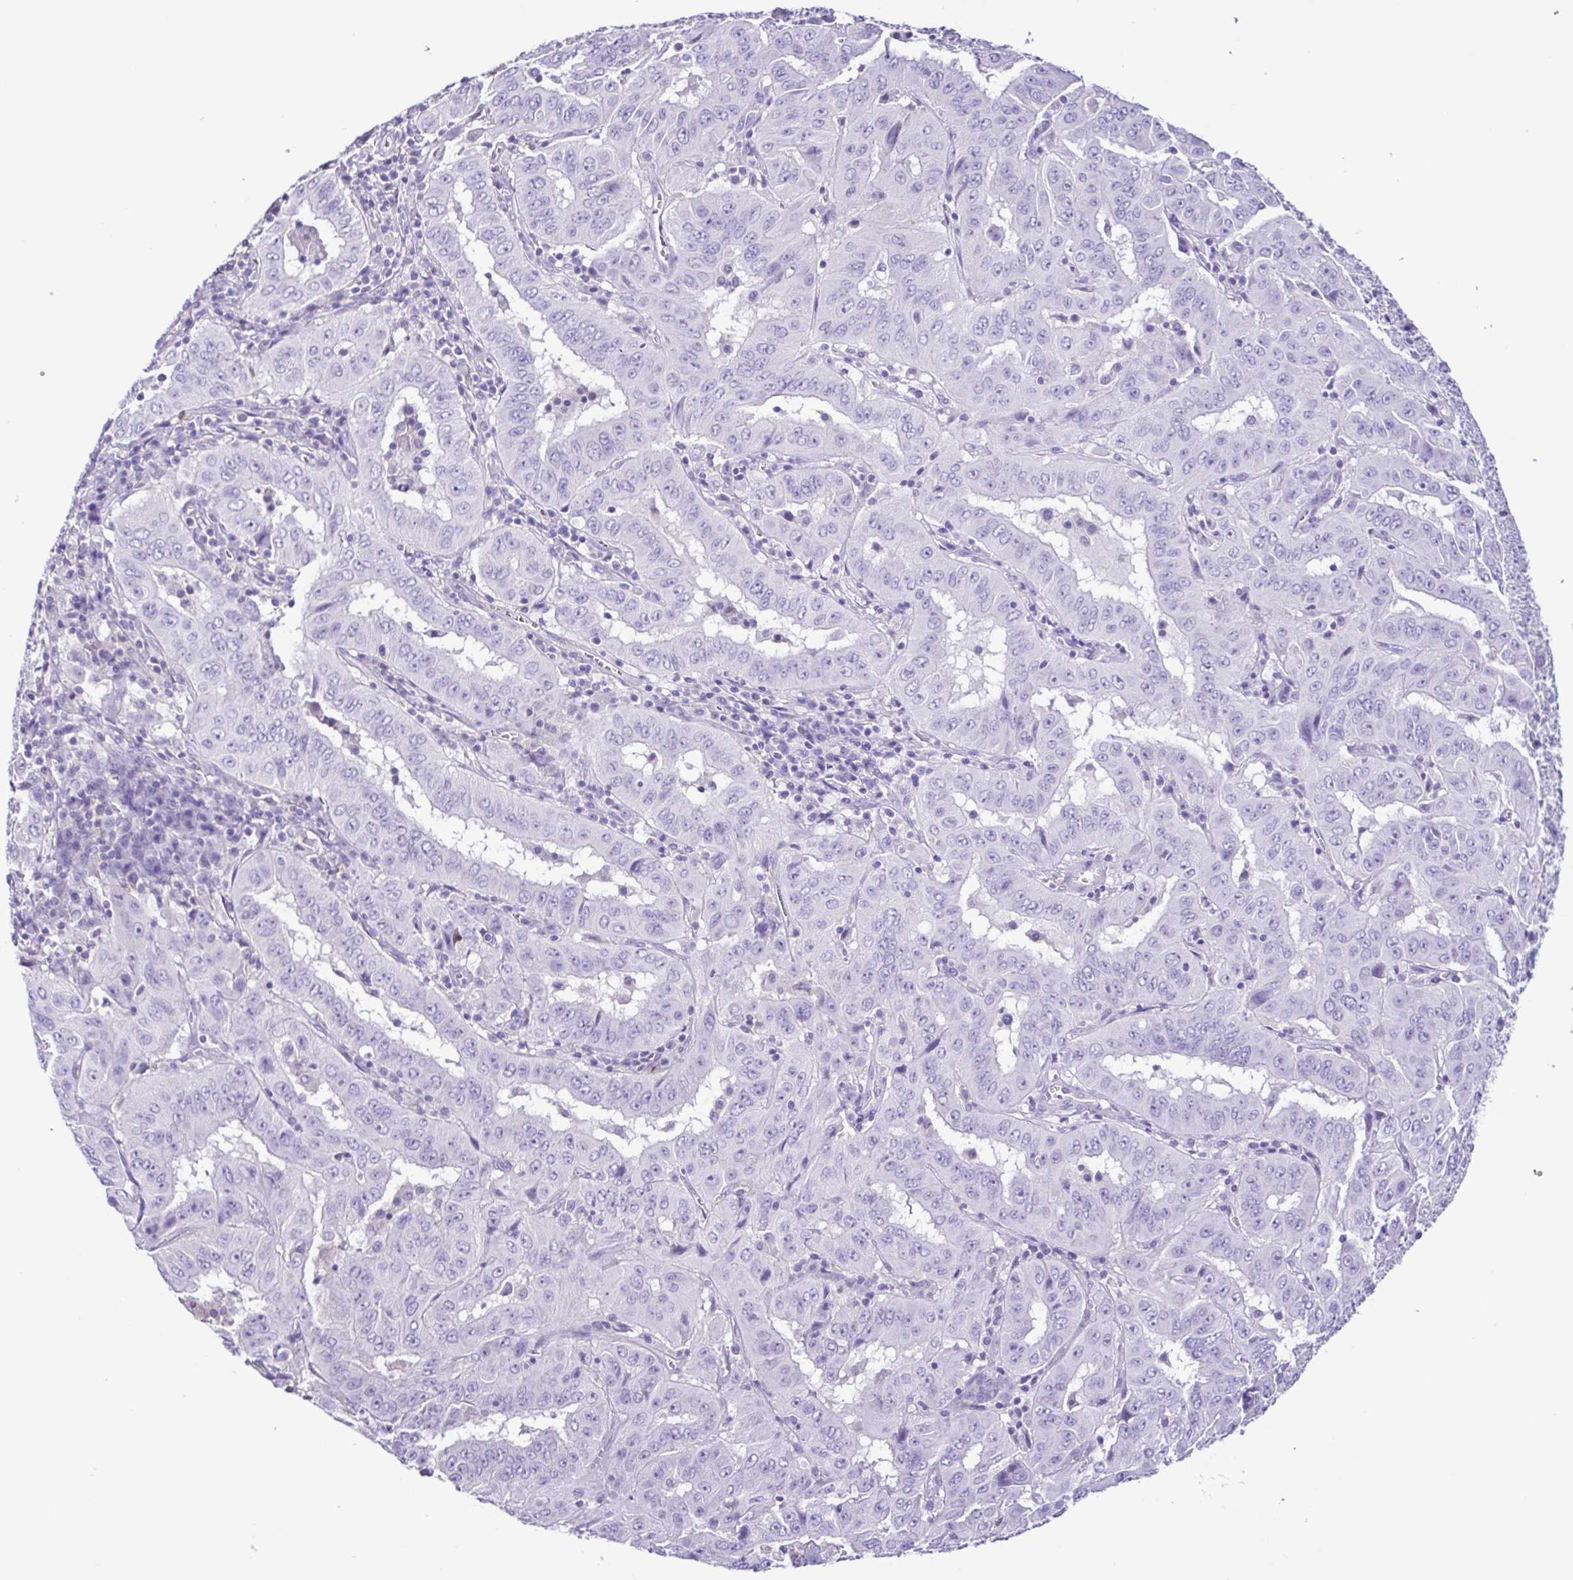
{"staining": {"intensity": "negative", "quantity": "none", "location": "none"}, "tissue": "pancreatic cancer", "cell_type": "Tumor cells", "image_type": "cancer", "snomed": [{"axis": "morphology", "description": "Adenocarcinoma, NOS"}, {"axis": "topography", "description": "Pancreas"}], "caption": "Immunohistochemistry (IHC) of adenocarcinoma (pancreatic) demonstrates no staining in tumor cells. Brightfield microscopy of IHC stained with DAB (3,3'-diaminobenzidine) (brown) and hematoxylin (blue), captured at high magnification.", "gene": "CYP17A1", "patient": {"sex": "male", "age": 63}}